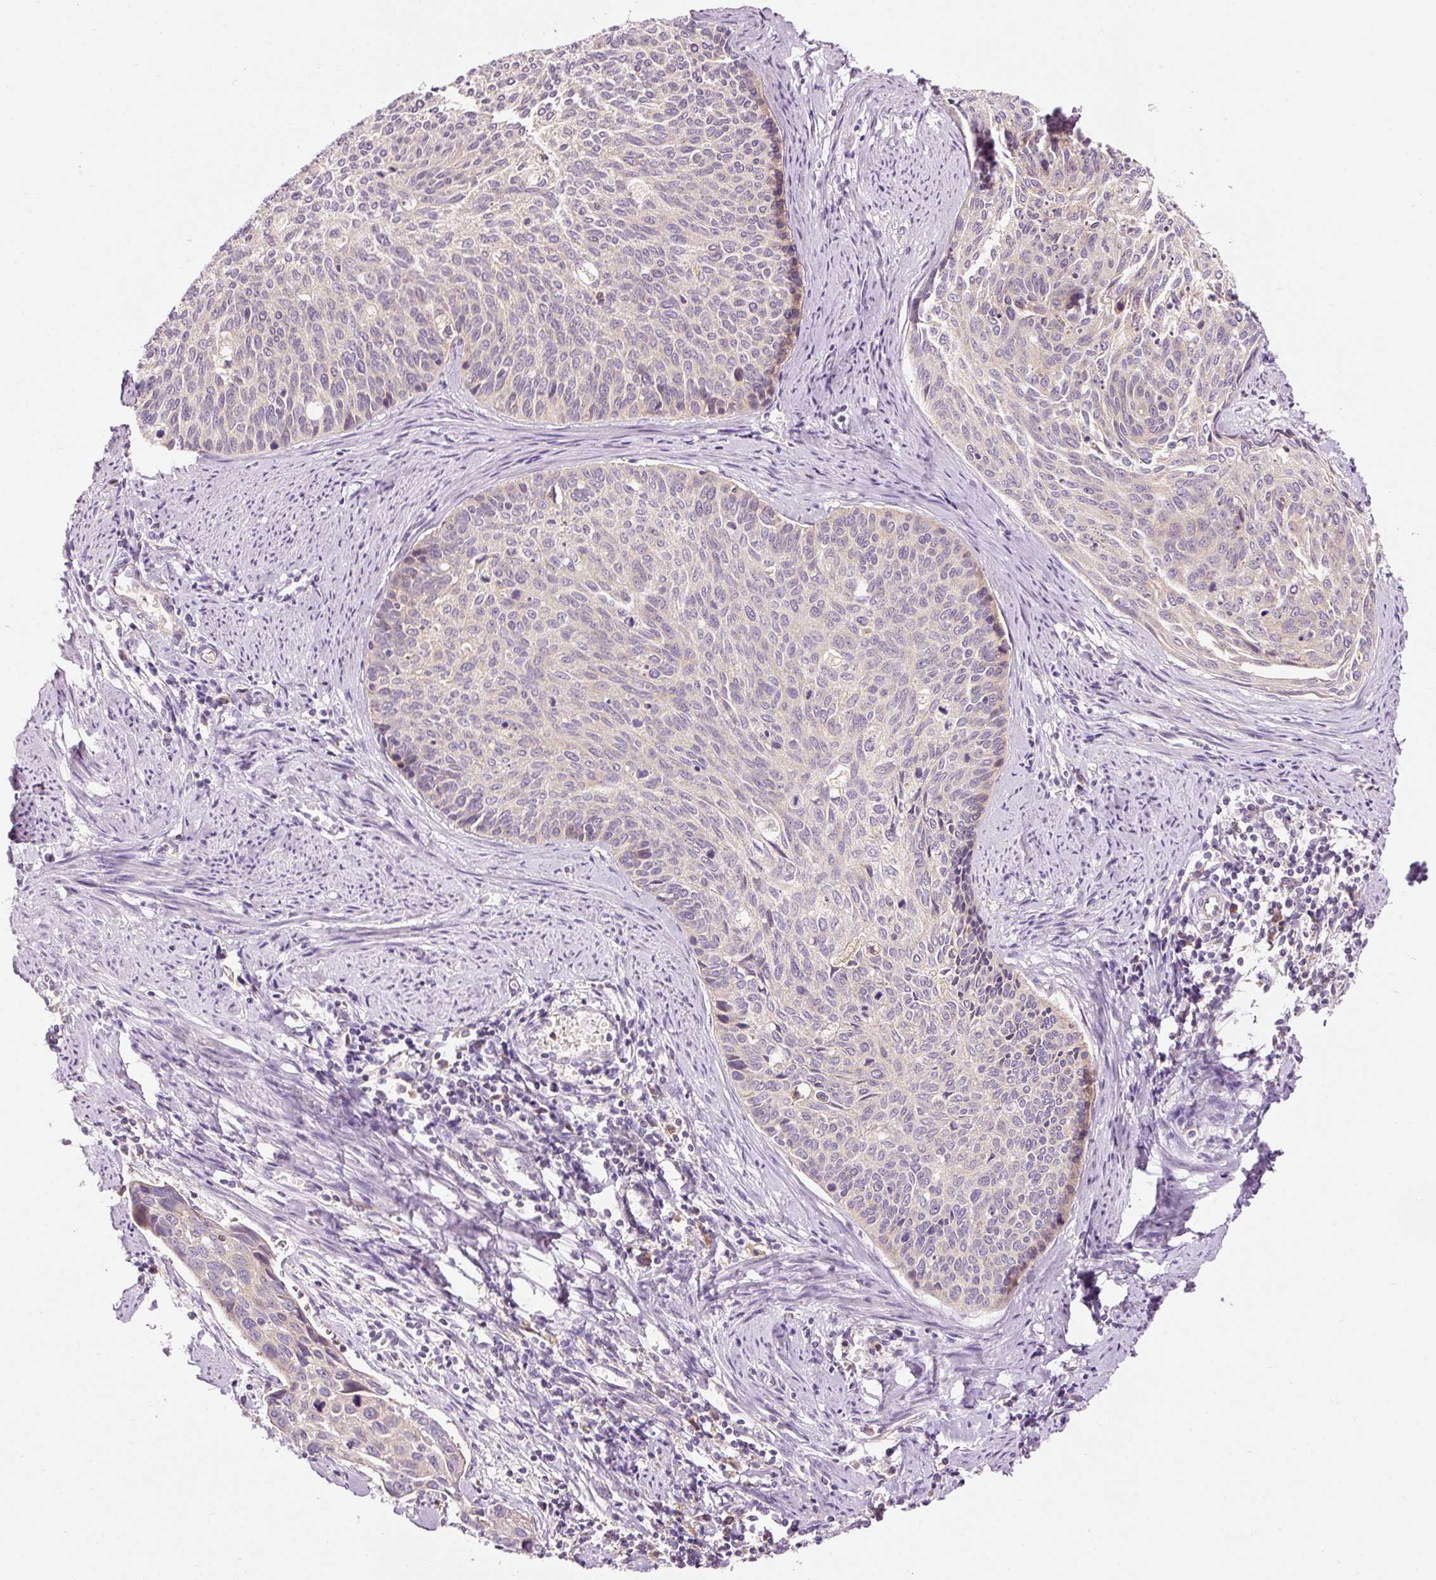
{"staining": {"intensity": "negative", "quantity": "none", "location": "none"}, "tissue": "cervical cancer", "cell_type": "Tumor cells", "image_type": "cancer", "snomed": [{"axis": "morphology", "description": "Squamous cell carcinoma, NOS"}, {"axis": "topography", "description": "Cervix"}], "caption": "Image shows no significant protein staining in tumor cells of cervical squamous cell carcinoma.", "gene": "NAPA", "patient": {"sex": "female", "age": 55}}